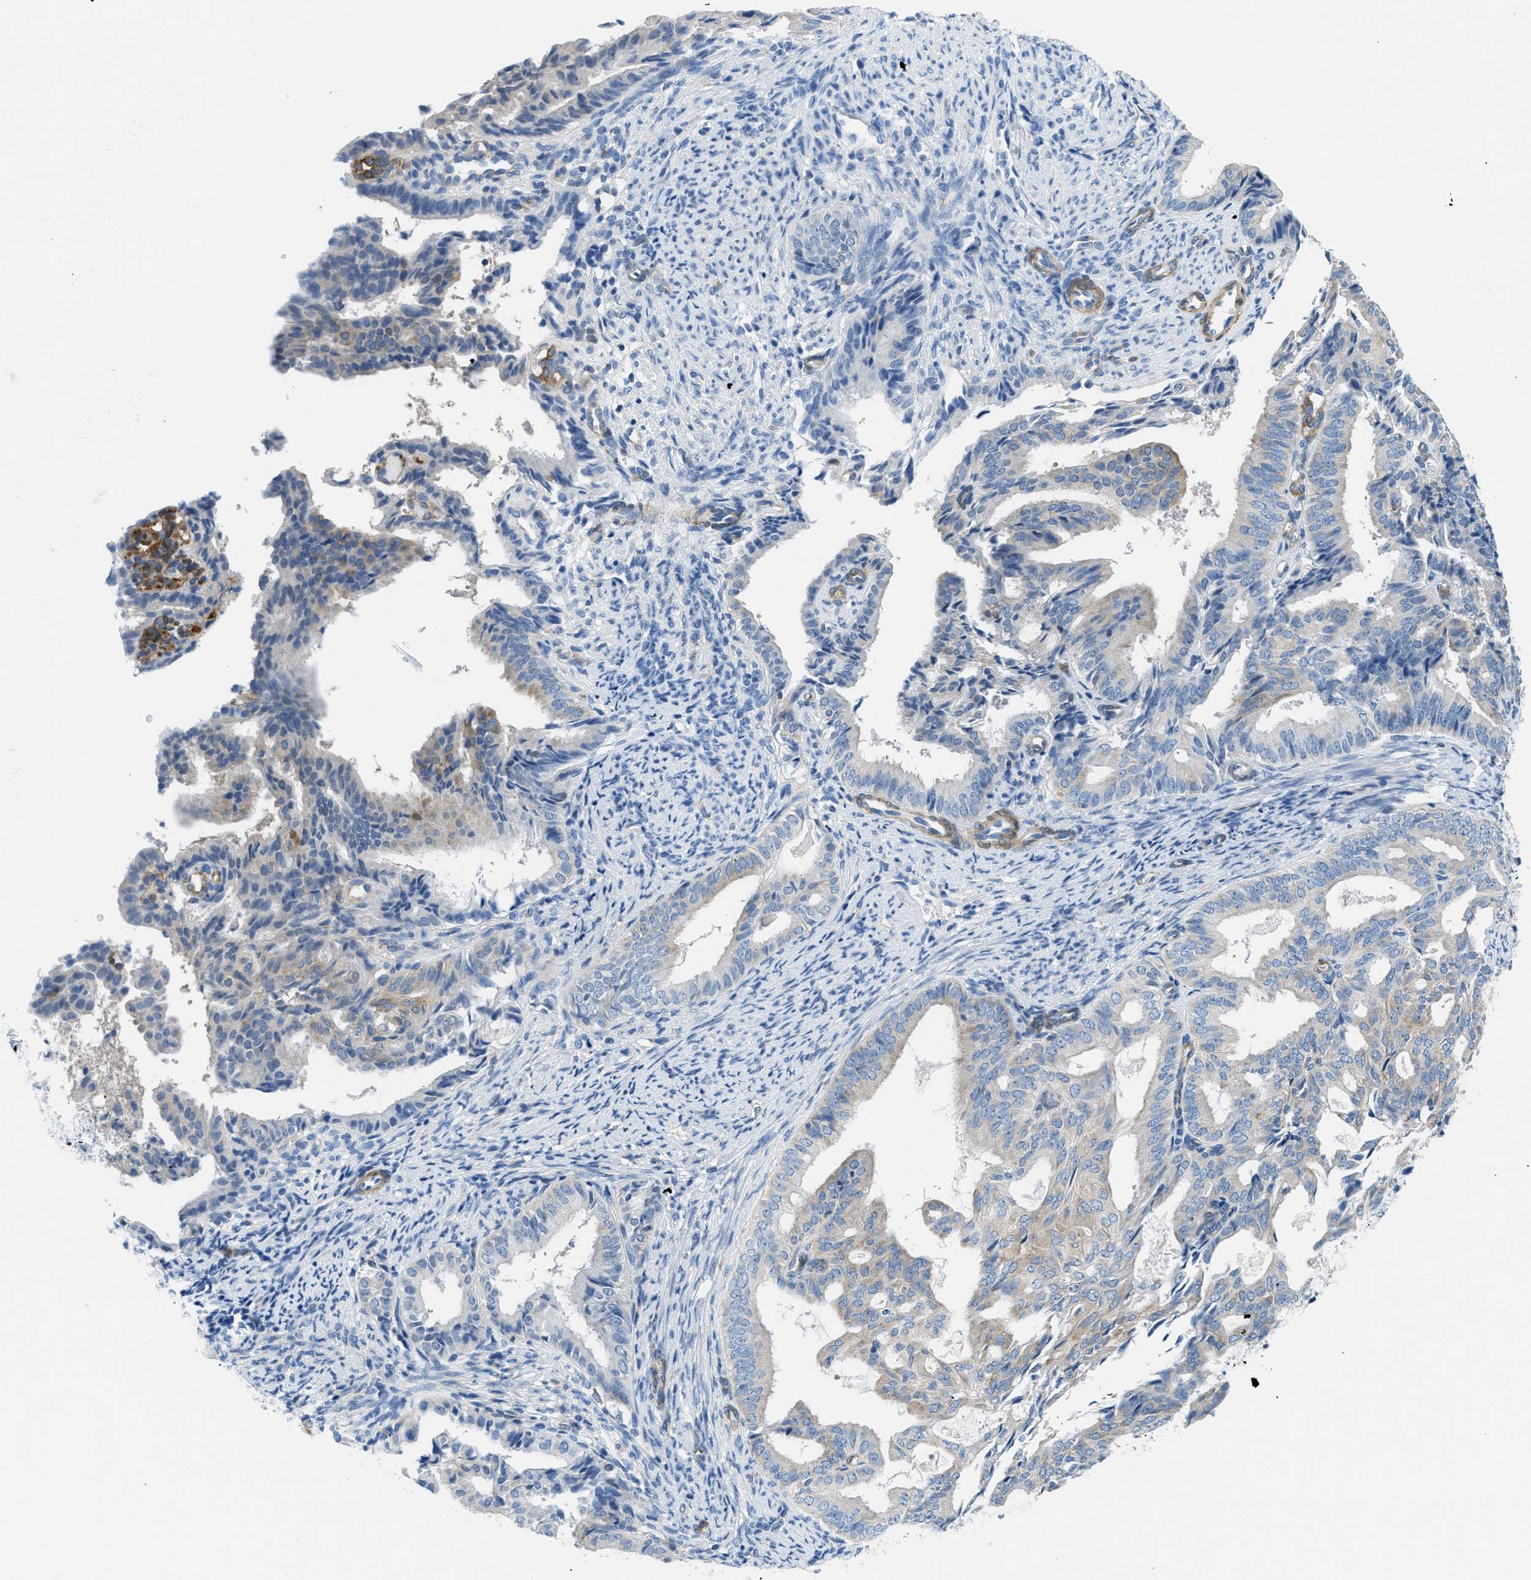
{"staining": {"intensity": "weak", "quantity": "<25%", "location": "cytoplasmic/membranous"}, "tissue": "endometrial cancer", "cell_type": "Tumor cells", "image_type": "cancer", "snomed": [{"axis": "morphology", "description": "Adenocarcinoma, NOS"}, {"axis": "topography", "description": "Endometrium"}], "caption": "An image of human endometrial cancer (adenocarcinoma) is negative for staining in tumor cells.", "gene": "MAPRE2", "patient": {"sex": "female", "age": 58}}